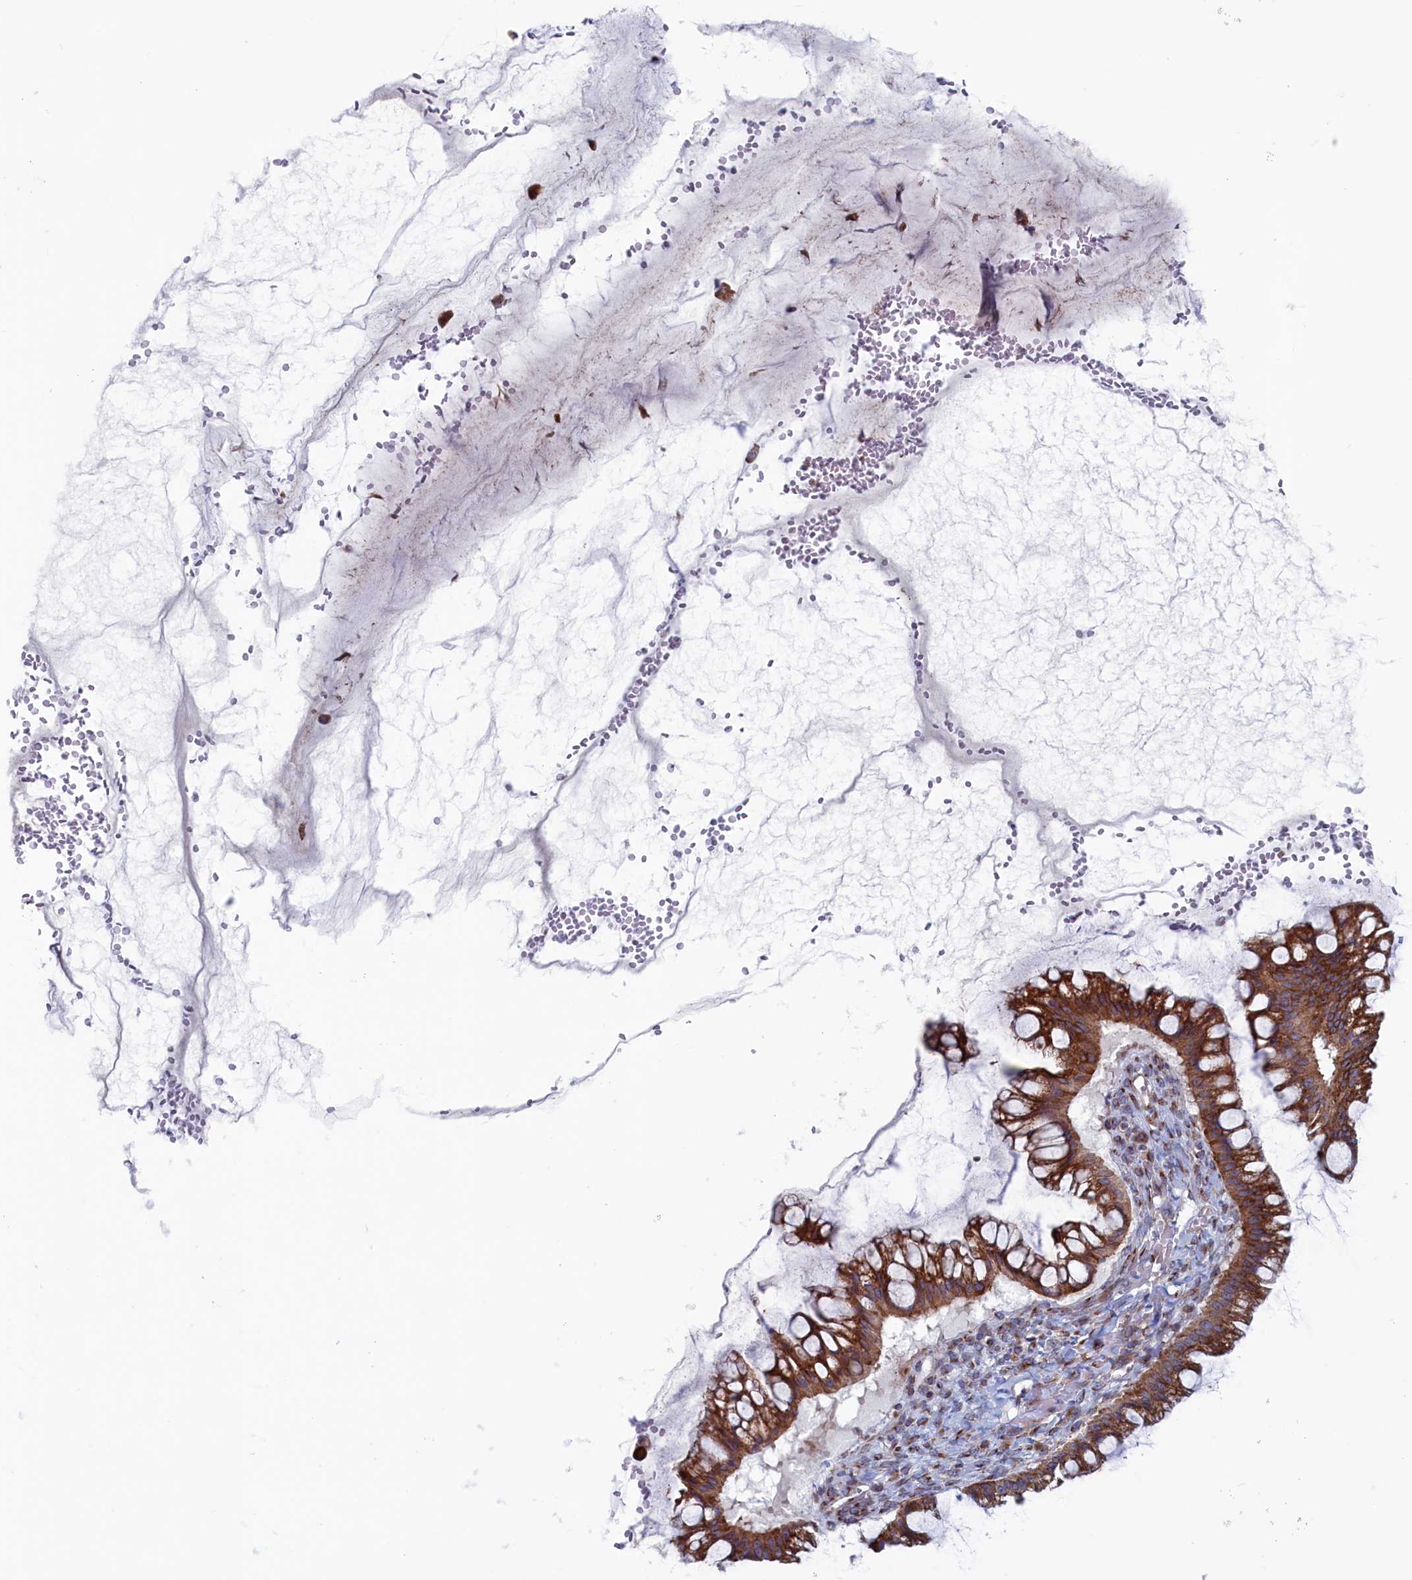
{"staining": {"intensity": "moderate", "quantity": ">75%", "location": "cytoplasmic/membranous"}, "tissue": "ovarian cancer", "cell_type": "Tumor cells", "image_type": "cancer", "snomed": [{"axis": "morphology", "description": "Cystadenocarcinoma, mucinous, NOS"}, {"axis": "topography", "description": "Ovary"}], "caption": "Immunohistochemical staining of ovarian mucinous cystadenocarcinoma demonstrates moderate cytoplasmic/membranous protein staining in about >75% of tumor cells.", "gene": "MTFMT", "patient": {"sex": "female", "age": 73}}